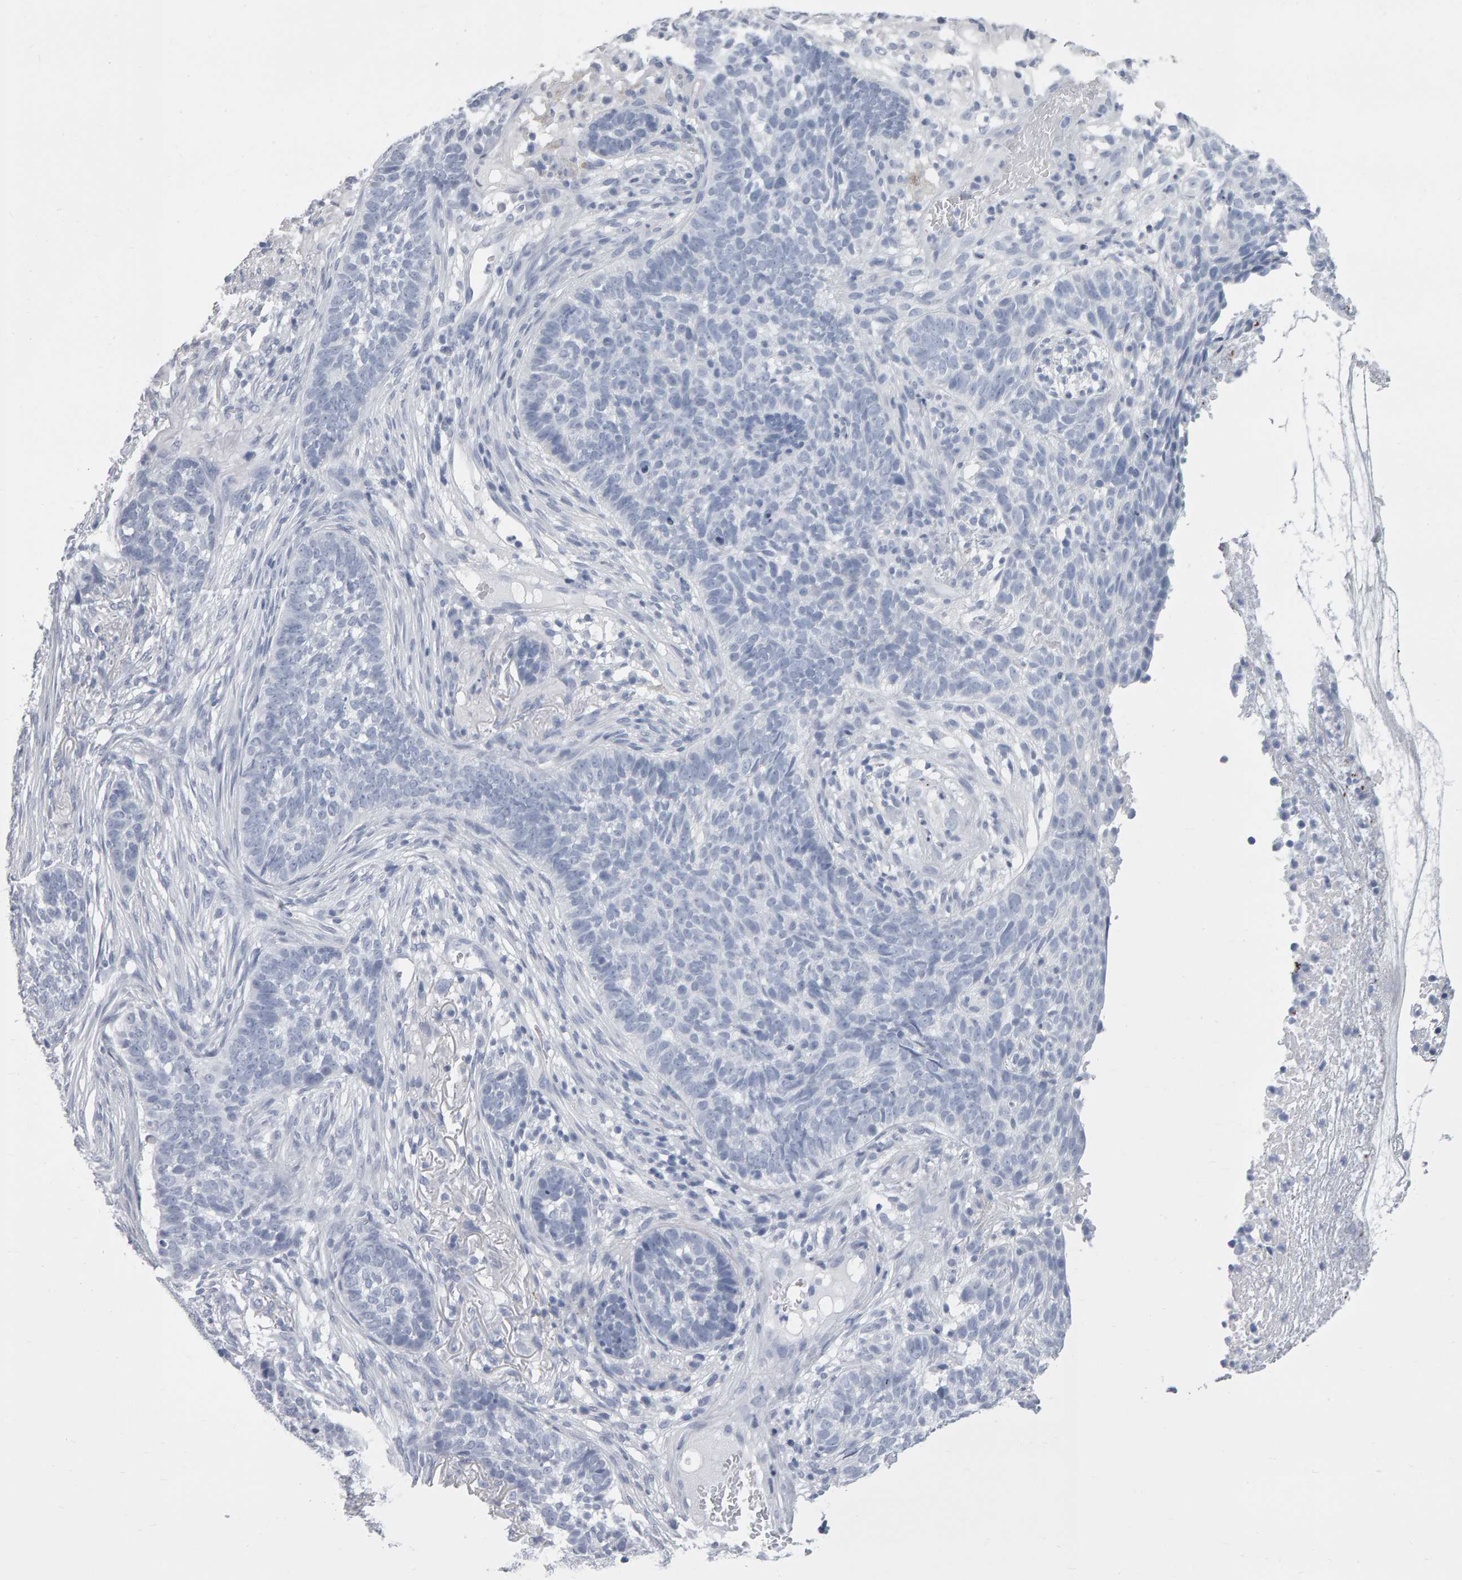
{"staining": {"intensity": "negative", "quantity": "none", "location": "none"}, "tissue": "skin cancer", "cell_type": "Tumor cells", "image_type": "cancer", "snomed": [{"axis": "morphology", "description": "Basal cell carcinoma"}, {"axis": "topography", "description": "Skin"}], "caption": "Immunohistochemistry of human skin cancer (basal cell carcinoma) reveals no positivity in tumor cells.", "gene": "NCDN", "patient": {"sex": "male", "age": 85}}